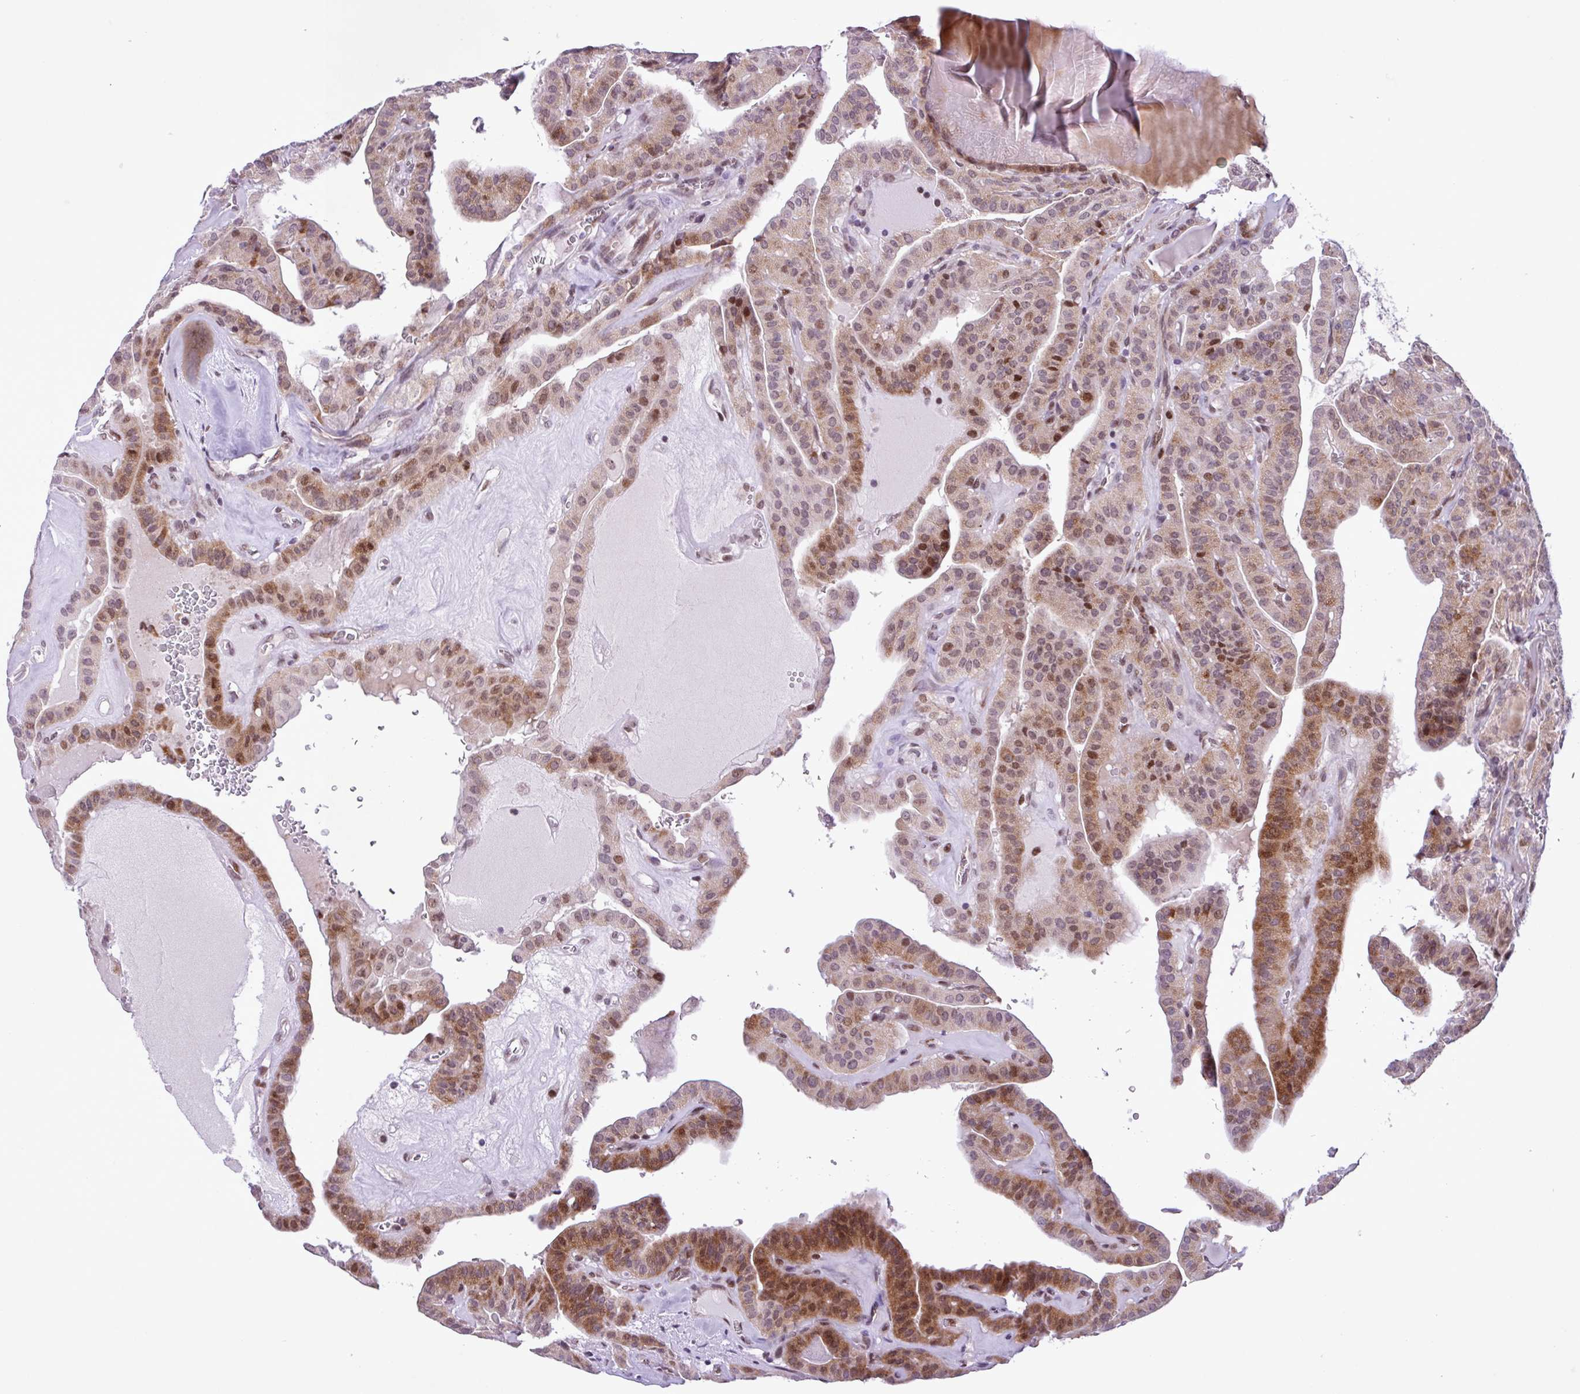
{"staining": {"intensity": "moderate", "quantity": ">75%", "location": "cytoplasmic/membranous,nuclear"}, "tissue": "thyroid cancer", "cell_type": "Tumor cells", "image_type": "cancer", "snomed": [{"axis": "morphology", "description": "Papillary adenocarcinoma, NOS"}, {"axis": "topography", "description": "Thyroid gland"}], "caption": "Tumor cells exhibit moderate cytoplasmic/membranous and nuclear staining in approximately >75% of cells in papillary adenocarcinoma (thyroid).", "gene": "ZNF354A", "patient": {"sex": "male", "age": 52}}